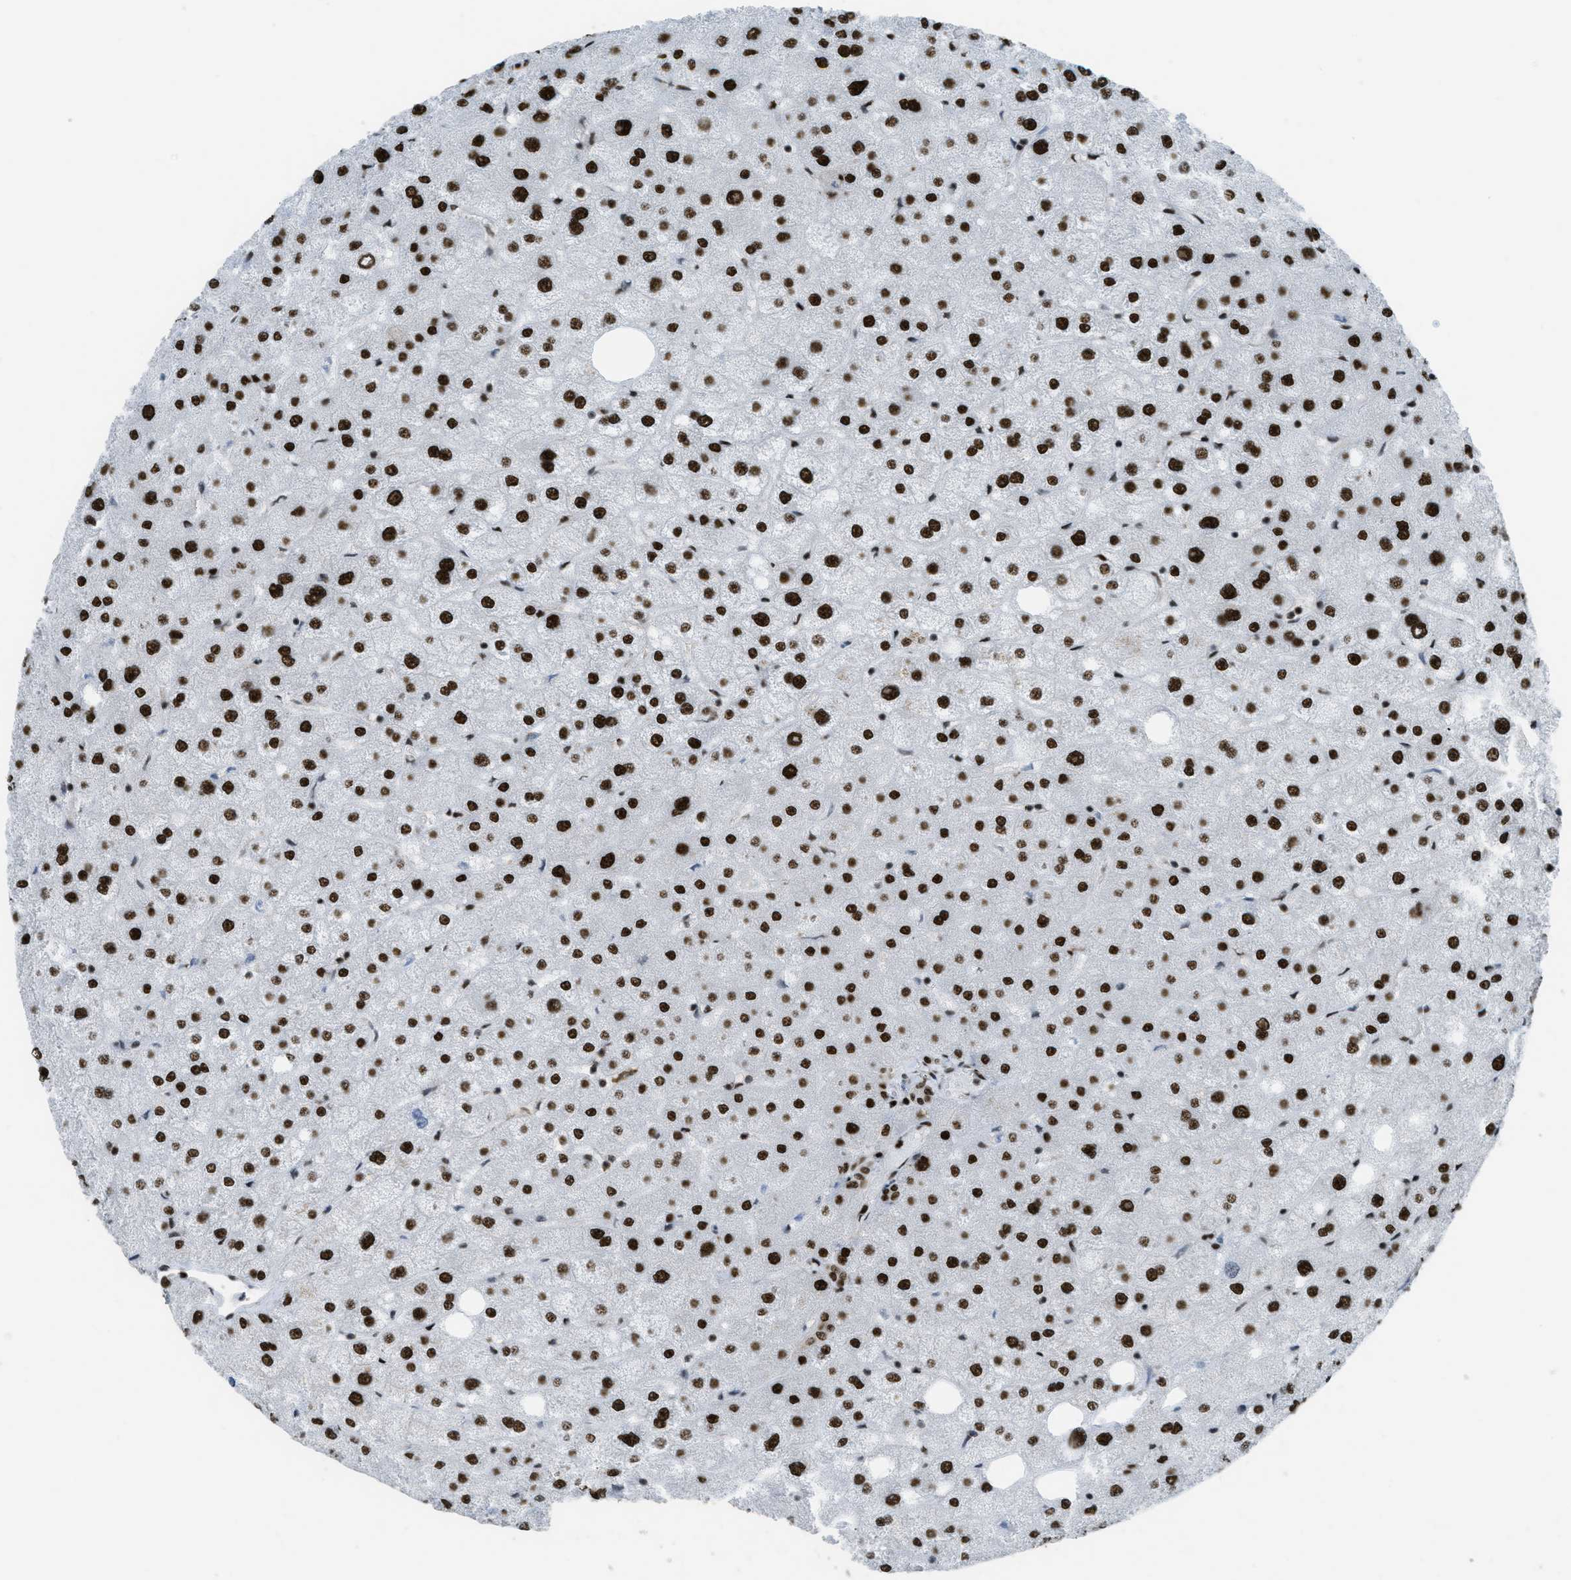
{"staining": {"intensity": "strong", "quantity": ">75%", "location": "nuclear"}, "tissue": "liver", "cell_type": "Cholangiocytes", "image_type": "normal", "snomed": [{"axis": "morphology", "description": "Normal tissue, NOS"}, {"axis": "topography", "description": "Liver"}], "caption": "This micrograph shows immunohistochemistry staining of normal human liver, with high strong nuclear staining in approximately >75% of cholangiocytes.", "gene": "ZNF207", "patient": {"sex": "male", "age": 73}}